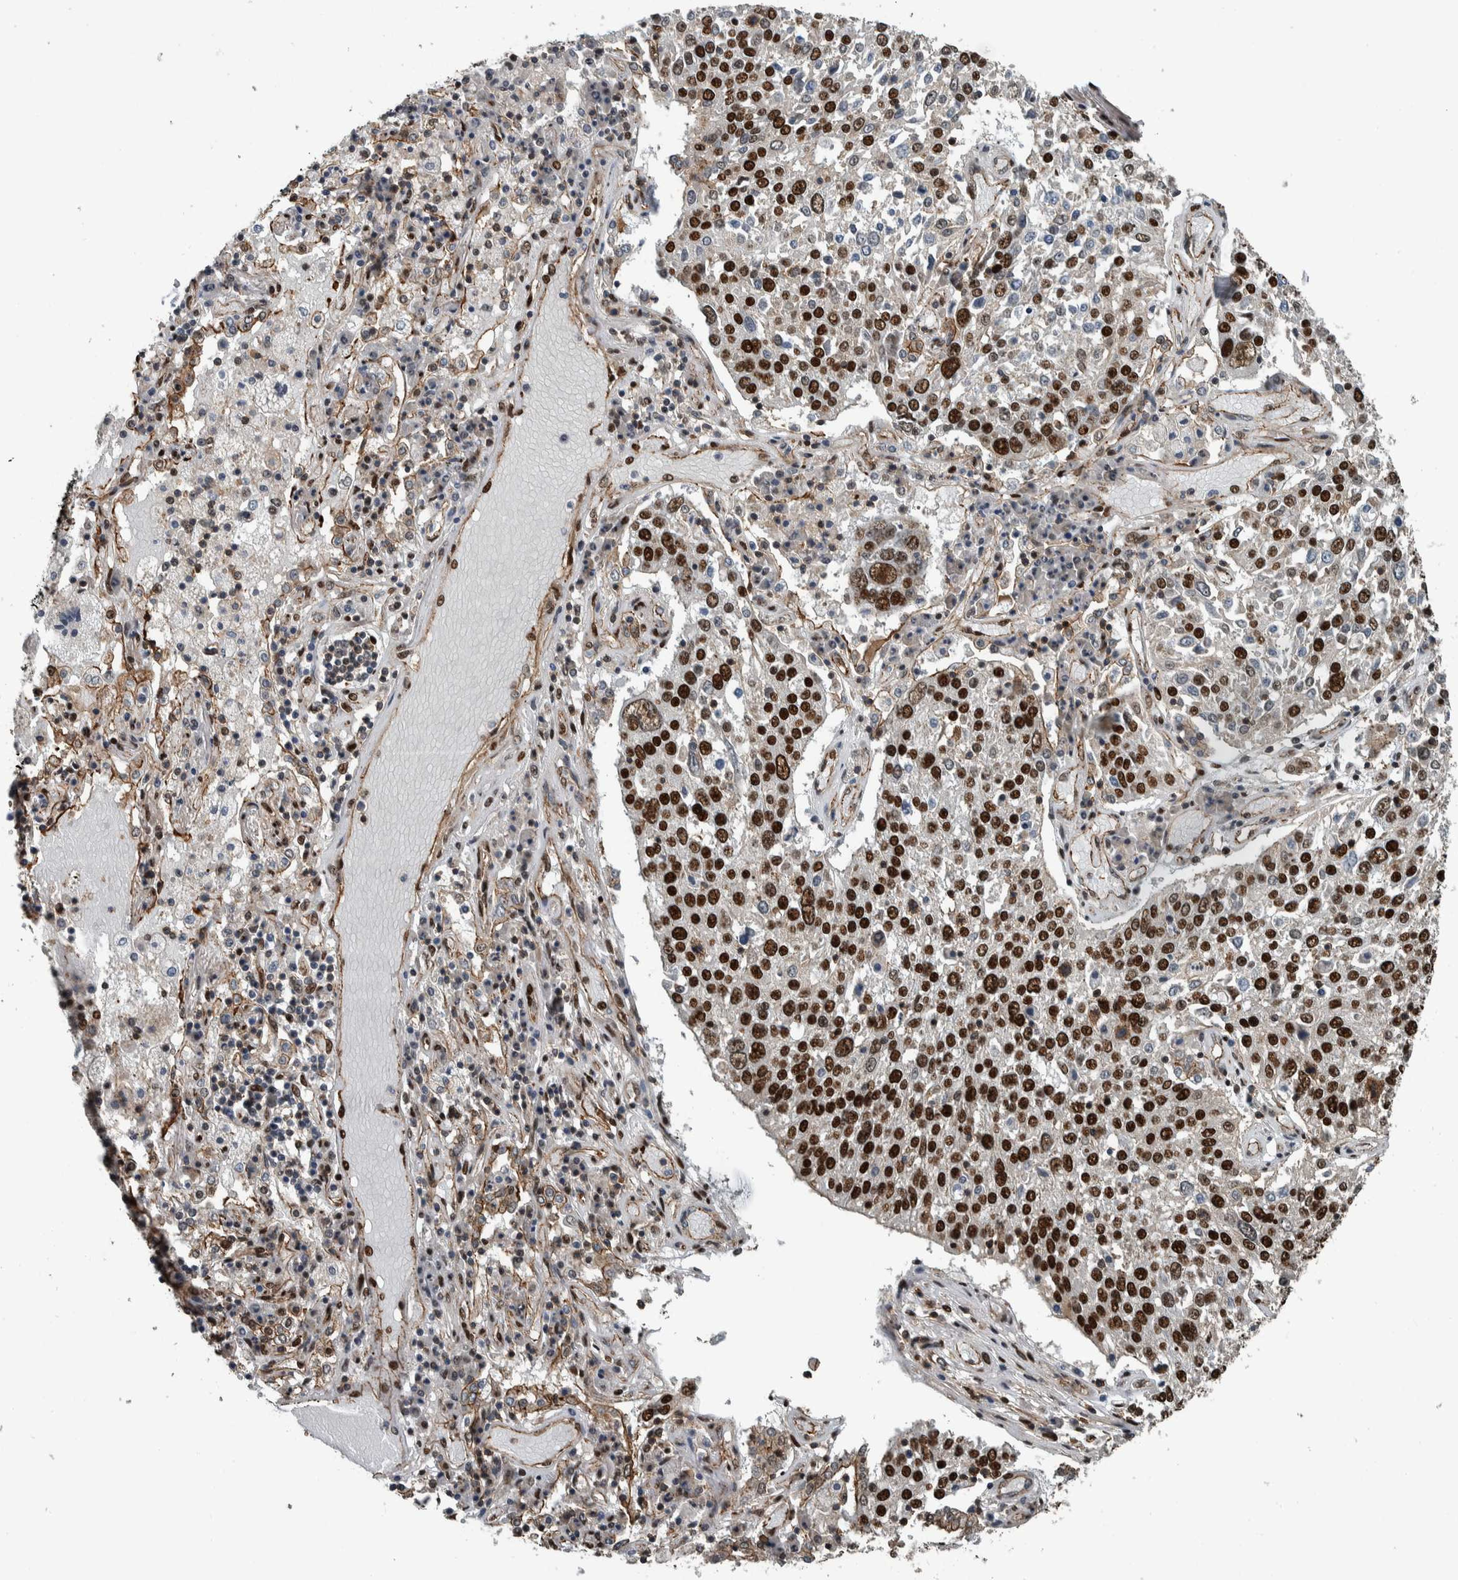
{"staining": {"intensity": "strong", "quantity": ">75%", "location": "nuclear"}, "tissue": "lung cancer", "cell_type": "Tumor cells", "image_type": "cancer", "snomed": [{"axis": "morphology", "description": "Squamous cell carcinoma, NOS"}, {"axis": "topography", "description": "Lung"}], "caption": "IHC micrograph of neoplastic tissue: squamous cell carcinoma (lung) stained using immunohistochemistry (IHC) exhibits high levels of strong protein expression localized specifically in the nuclear of tumor cells, appearing as a nuclear brown color.", "gene": "FAM135B", "patient": {"sex": "male", "age": 65}}